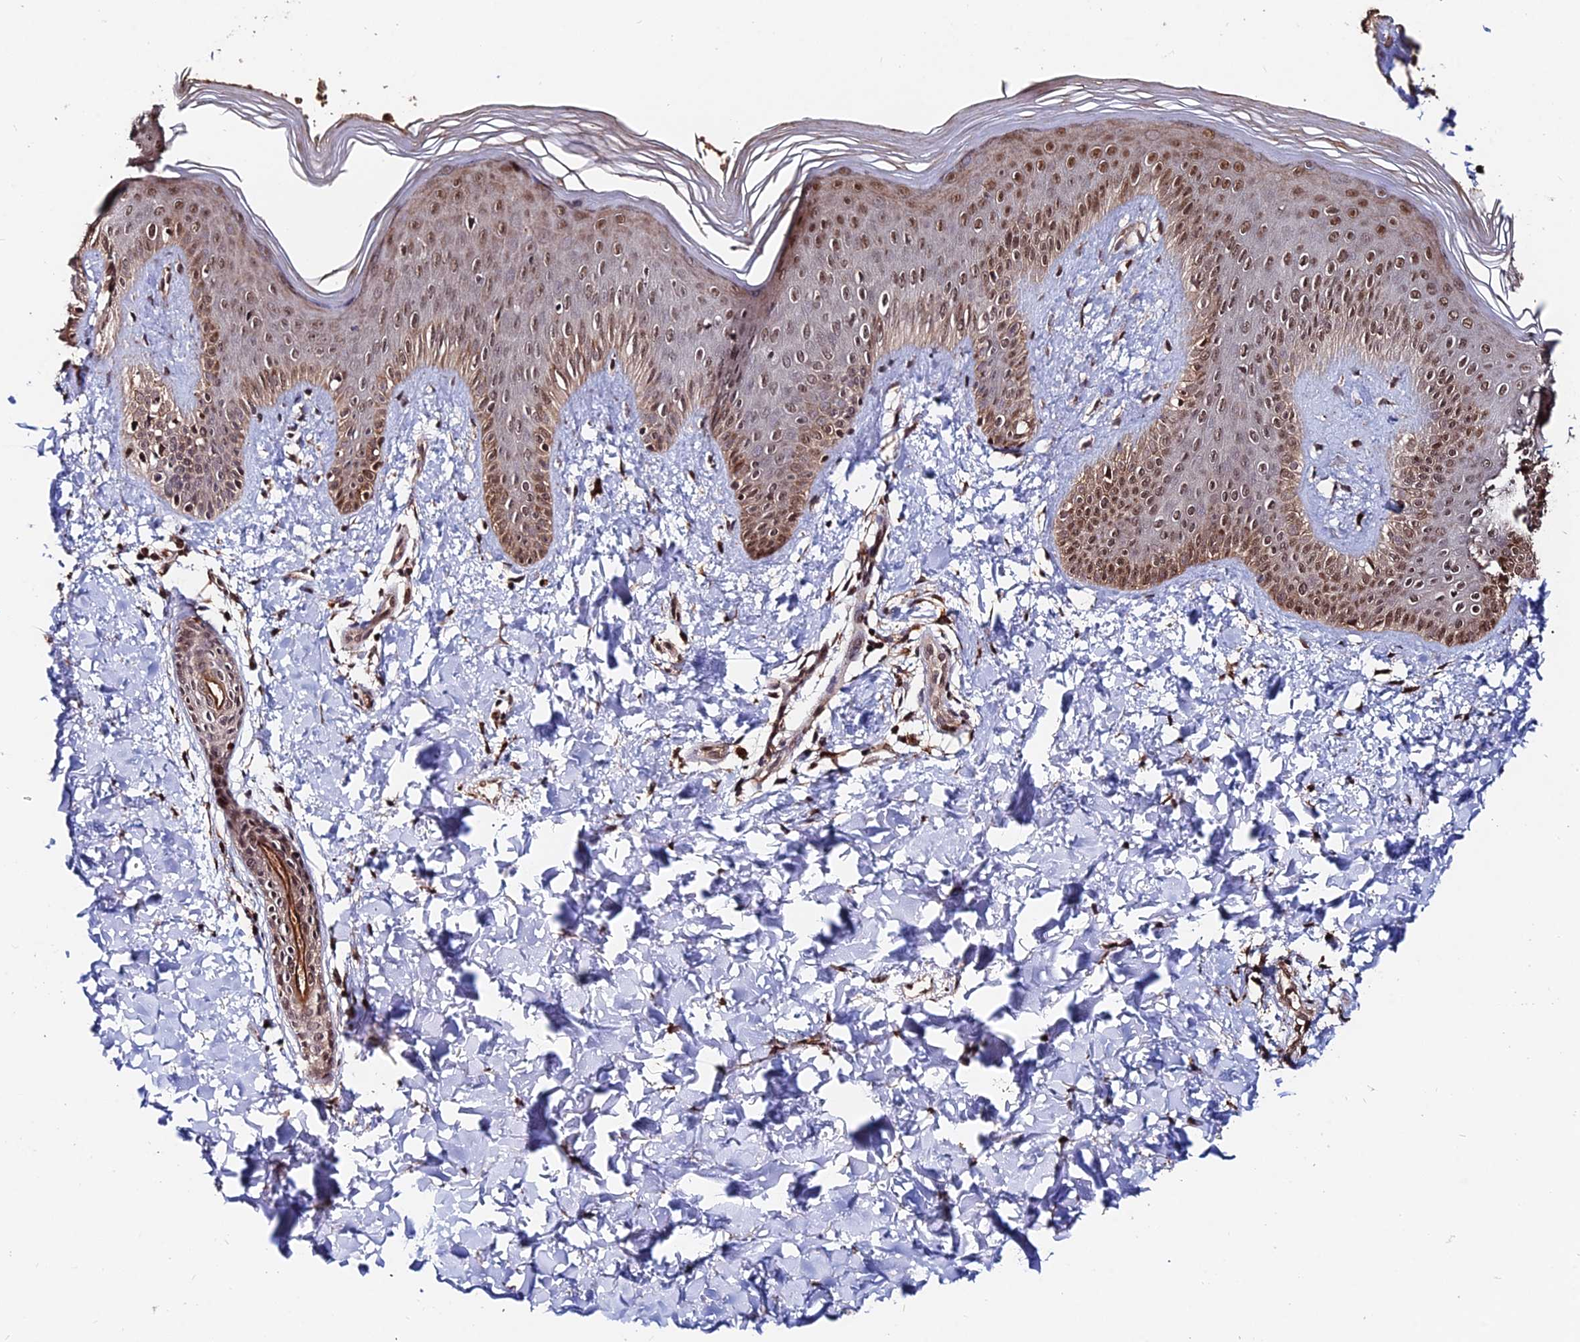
{"staining": {"intensity": "moderate", "quantity": "25%-75%", "location": "cytoplasmic/membranous,nuclear"}, "tissue": "skin", "cell_type": "Epidermal cells", "image_type": "normal", "snomed": [{"axis": "morphology", "description": "Normal tissue, NOS"}, {"axis": "morphology", "description": "Inflammation, NOS"}, {"axis": "topography", "description": "Soft tissue"}, {"axis": "topography", "description": "Anal"}], "caption": "Normal skin demonstrates moderate cytoplasmic/membranous,nuclear positivity in approximately 25%-75% of epidermal cells, visualized by immunohistochemistry.", "gene": "ACTR5", "patient": {"sex": "female", "age": 15}}